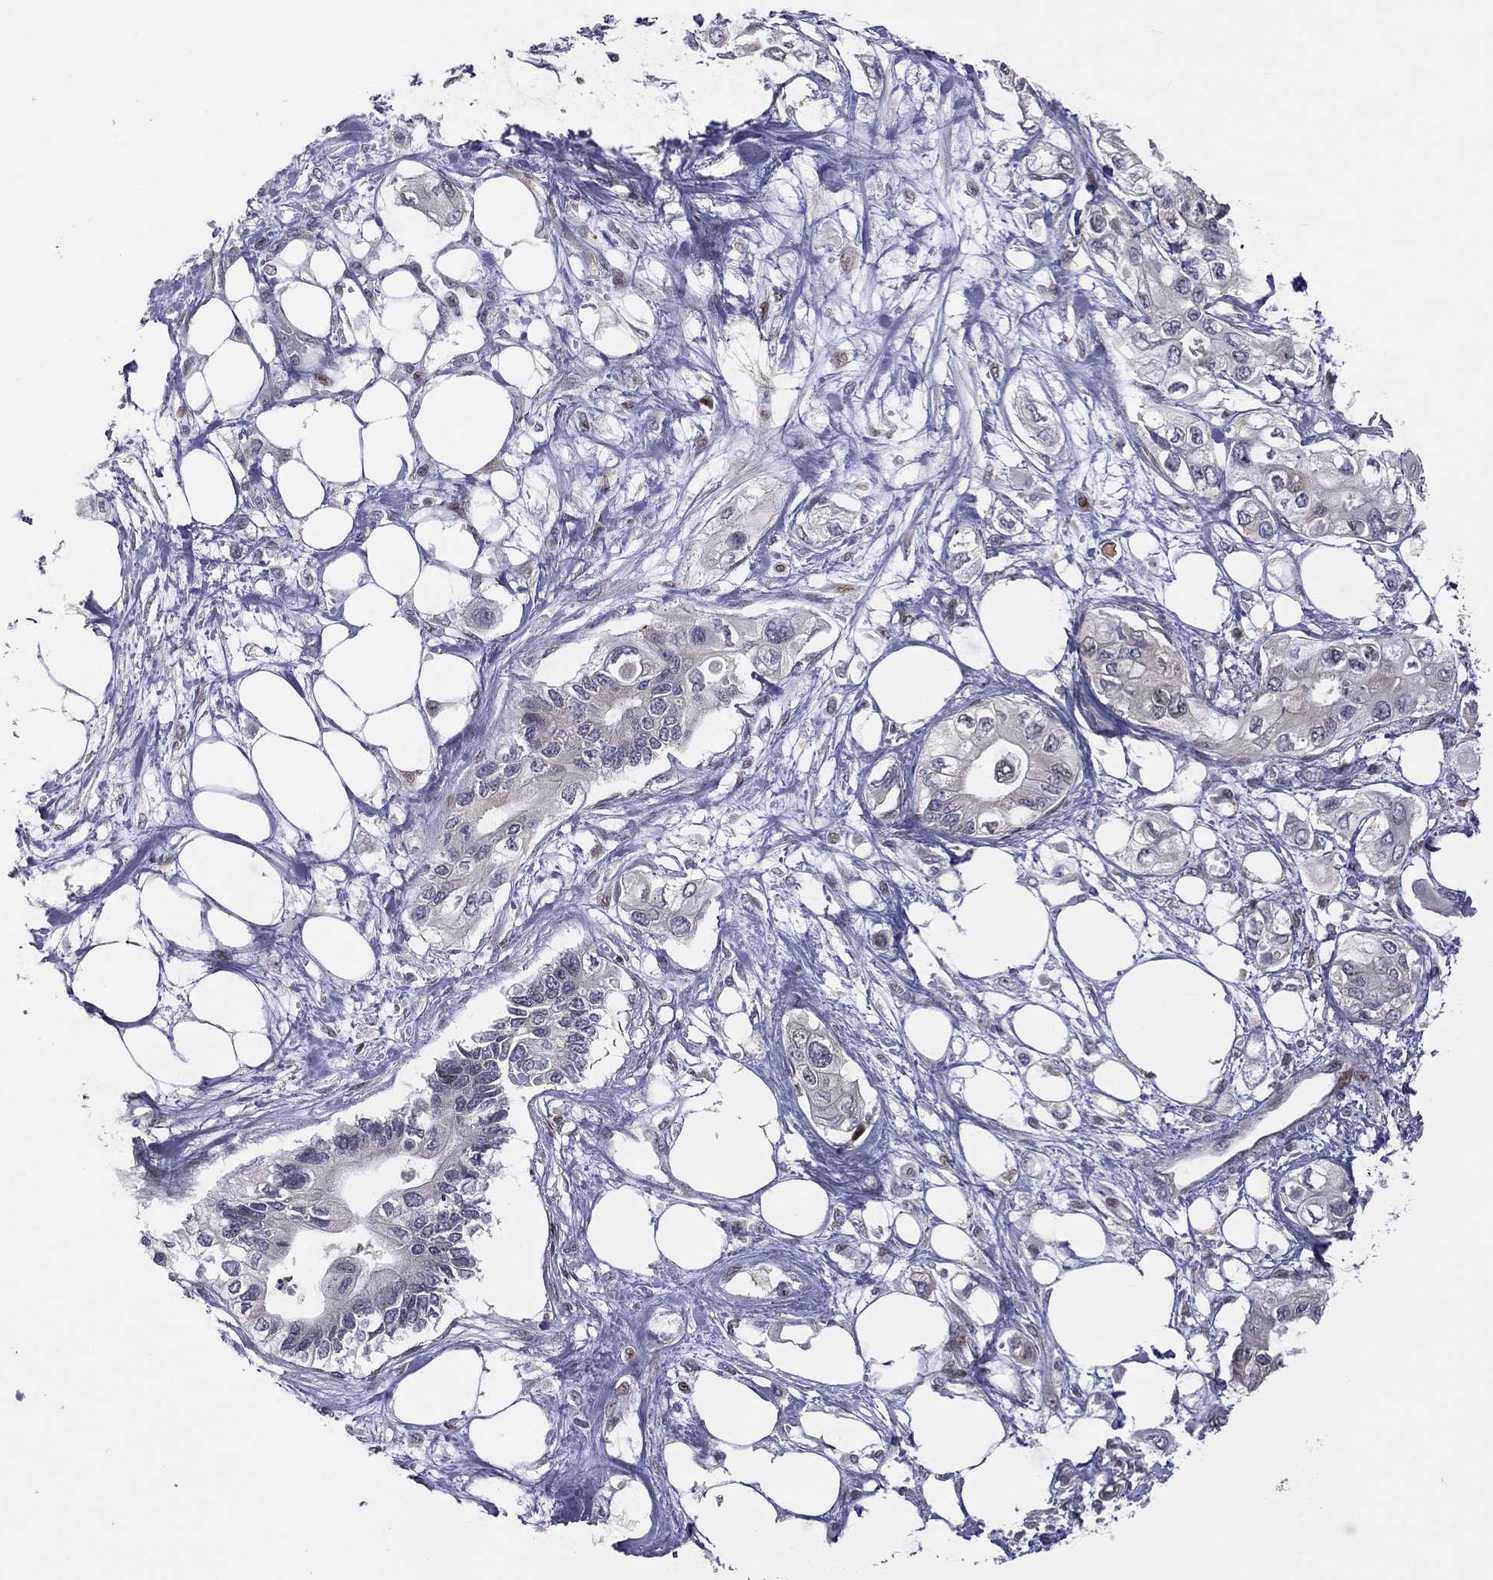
{"staining": {"intensity": "negative", "quantity": "none", "location": "none"}, "tissue": "pancreatic cancer", "cell_type": "Tumor cells", "image_type": "cancer", "snomed": [{"axis": "morphology", "description": "Adenocarcinoma, NOS"}, {"axis": "topography", "description": "Pancreas"}], "caption": "Pancreatic adenocarcinoma was stained to show a protein in brown. There is no significant positivity in tumor cells. Nuclei are stained in blue.", "gene": "DBF4B", "patient": {"sex": "female", "age": 63}}